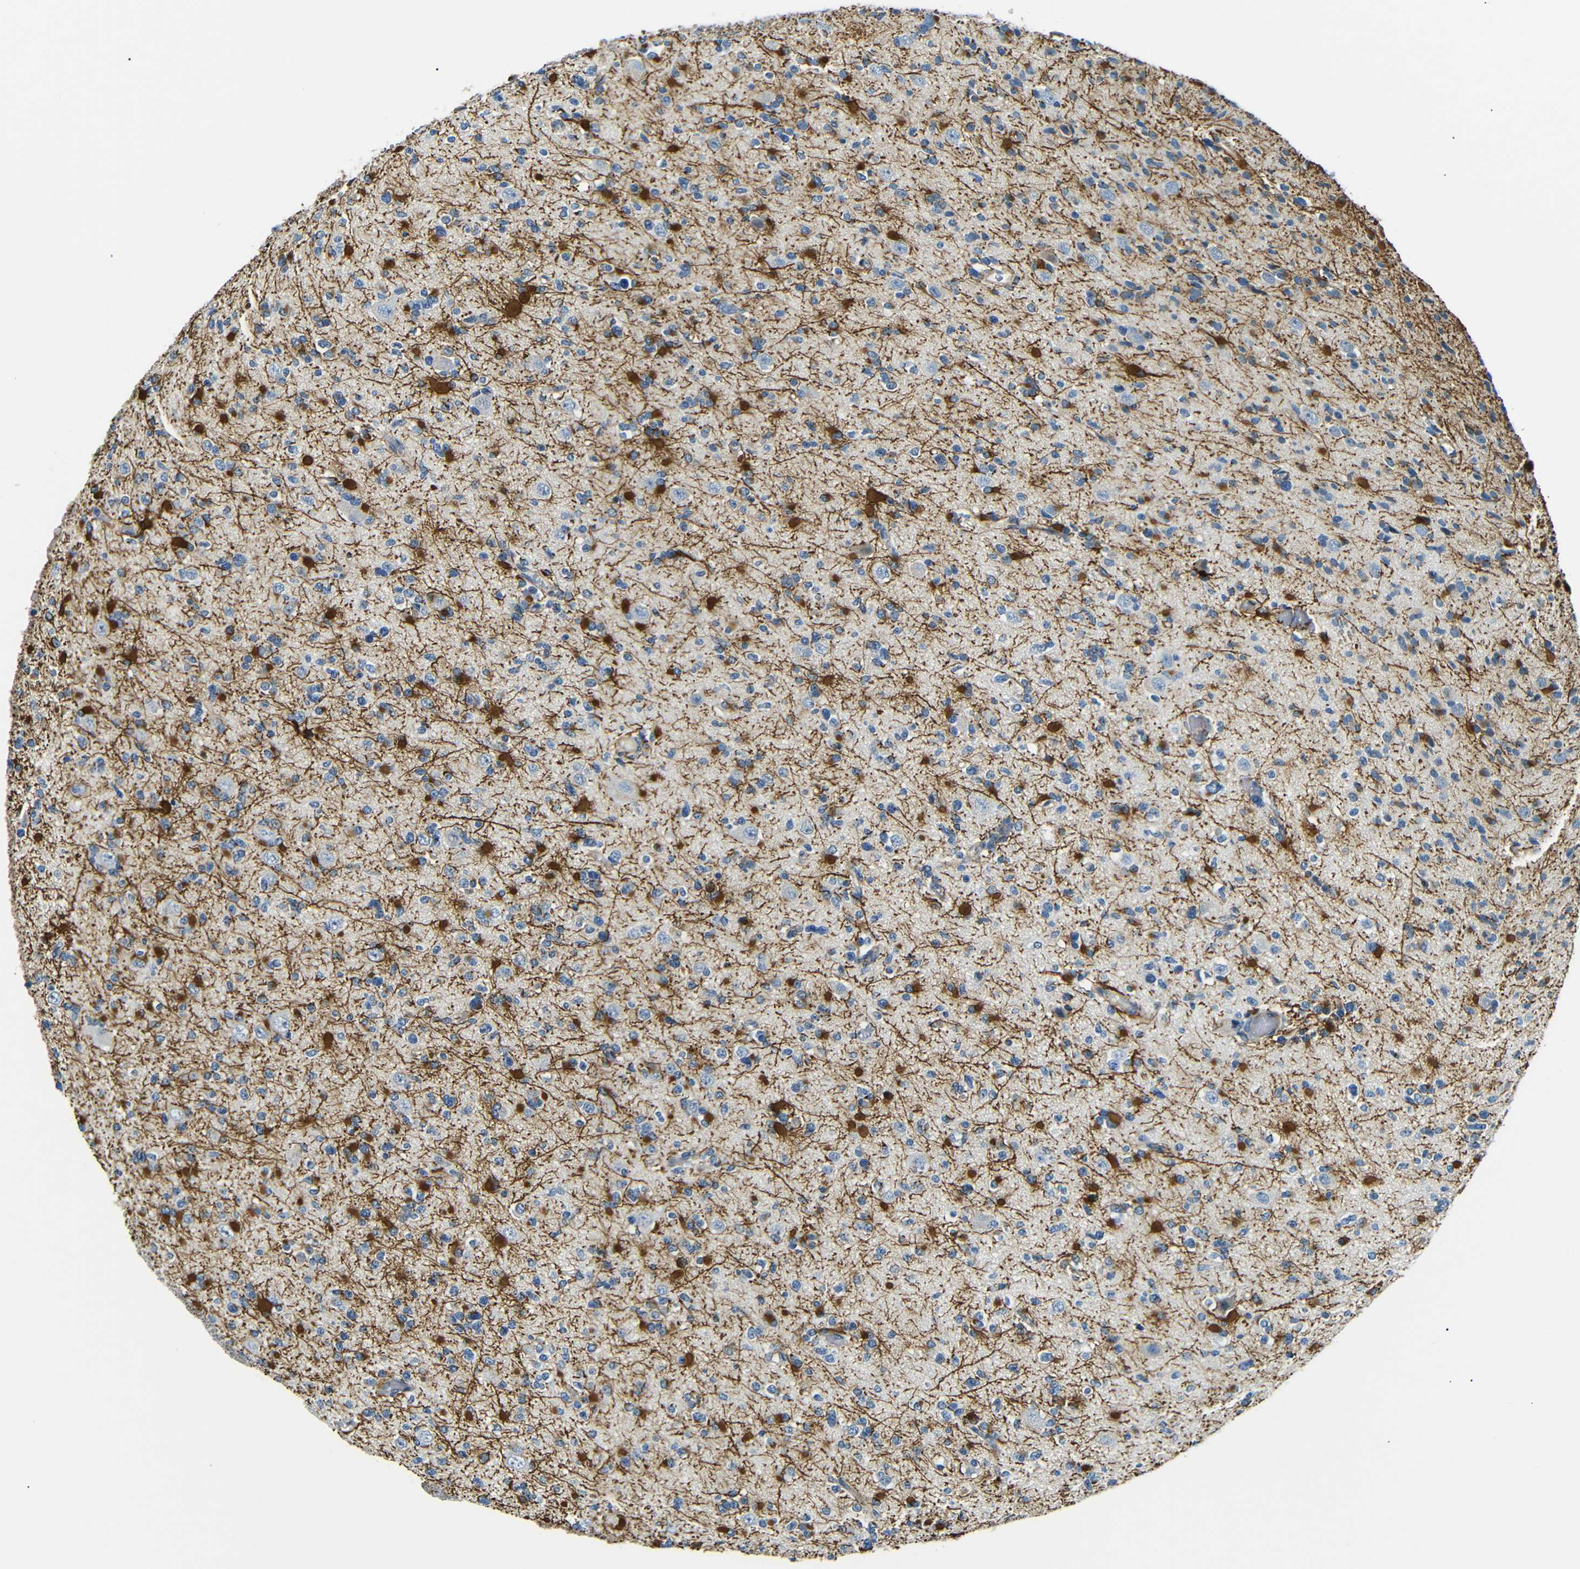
{"staining": {"intensity": "weak", "quantity": "<25%", "location": "cytoplasmic/membranous"}, "tissue": "glioma", "cell_type": "Tumor cells", "image_type": "cancer", "snomed": [{"axis": "morphology", "description": "Glioma, malignant, Low grade"}, {"axis": "topography", "description": "Brain"}], "caption": "Tumor cells are negative for protein expression in human glioma.", "gene": "TAFA1", "patient": {"sex": "female", "age": 22}}